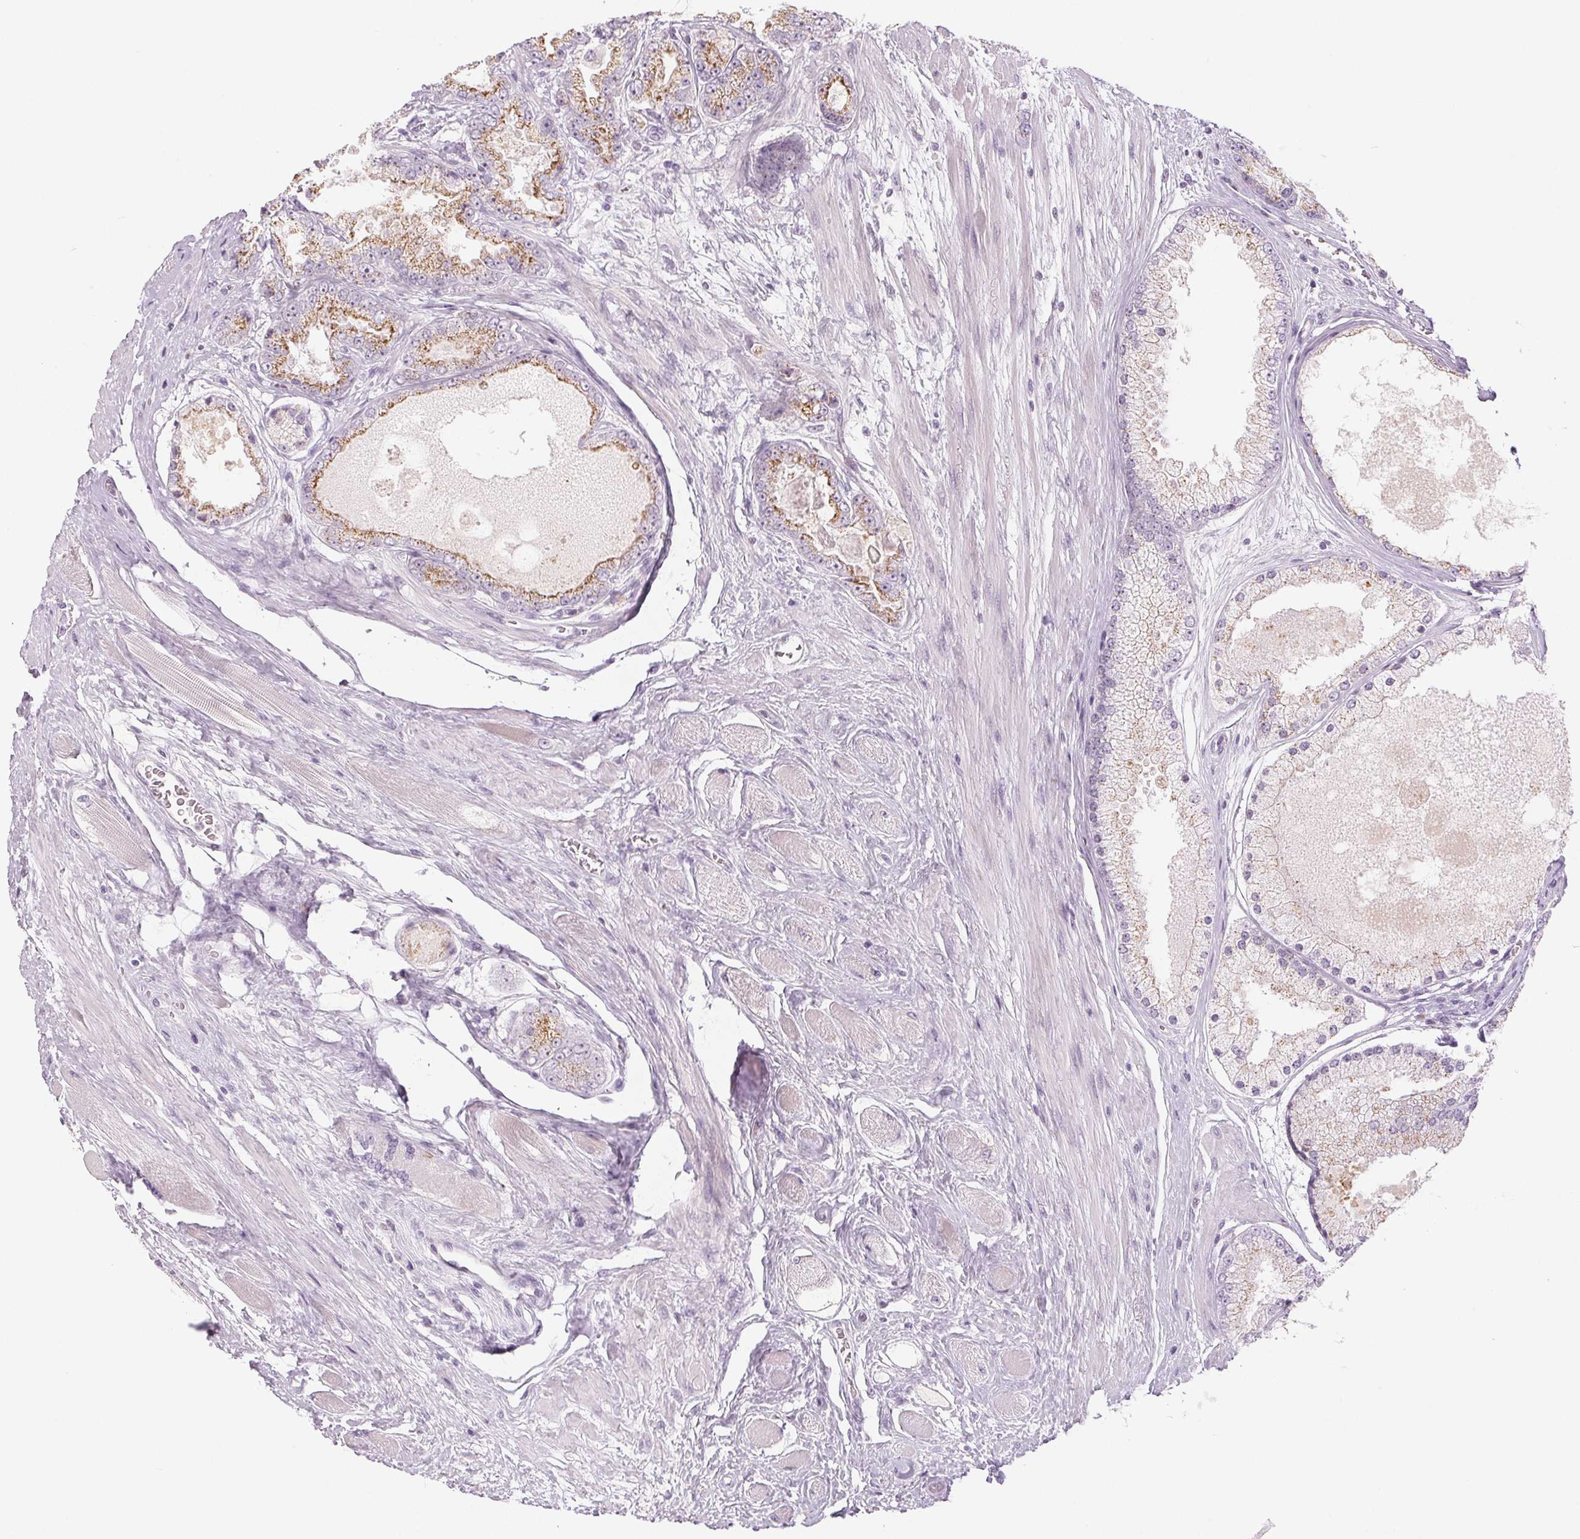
{"staining": {"intensity": "moderate", "quantity": "25%-75%", "location": "cytoplasmic/membranous"}, "tissue": "prostate cancer", "cell_type": "Tumor cells", "image_type": "cancer", "snomed": [{"axis": "morphology", "description": "Adenocarcinoma, High grade"}, {"axis": "topography", "description": "Prostate"}], "caption": "Protein staining of prostate cancer (high-grade adenocarcinoma) tissue shows moderate cytoplasmic/membranous staining in about 25%-75% of tumor cells.", "gene": "EHHADH", "patient": {"sex": "male", "age": 67}}